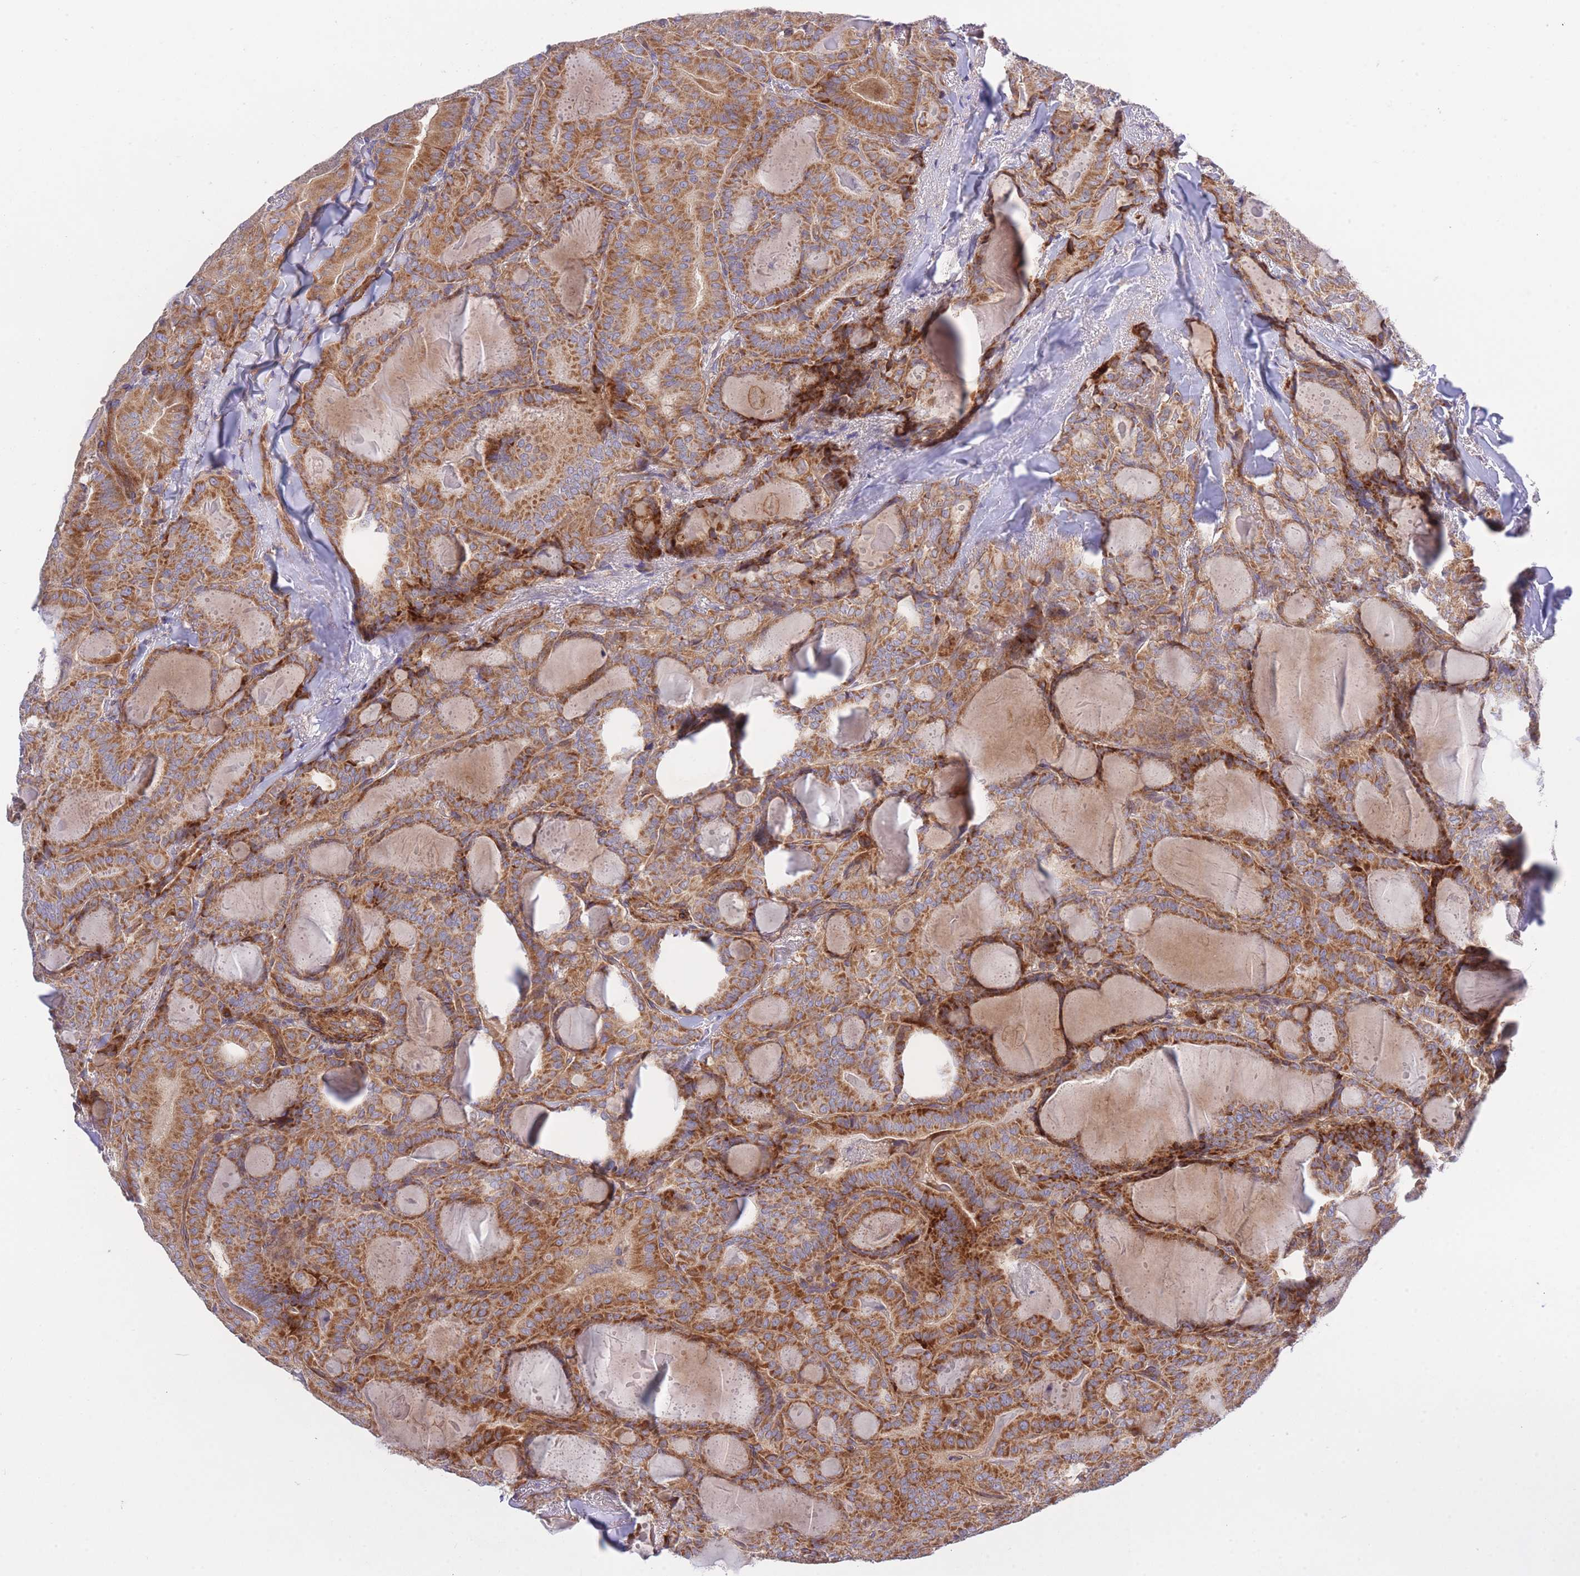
{"staining": {"intensity": "moderate", "quantity": ">75%", "location": "cytoplasmic/membranous"}, "tissue": "thyroid cancer", "cell_type": "Tumor cells", "image_type": "cancer", "snomed": [{"axis": "morphology", "description": "Papillary adenocarcinoma, NOS"}, {"axis": "topography", "description": "Thyroid gland"}], "caption": "Tumor cells display moderate cytoplasmic/membranous expression in about >75% of cells in papillary adenocarcinoma (thyroid).", "gene": "CHAC1", "patient": {"sex": "female", "age": 68}}